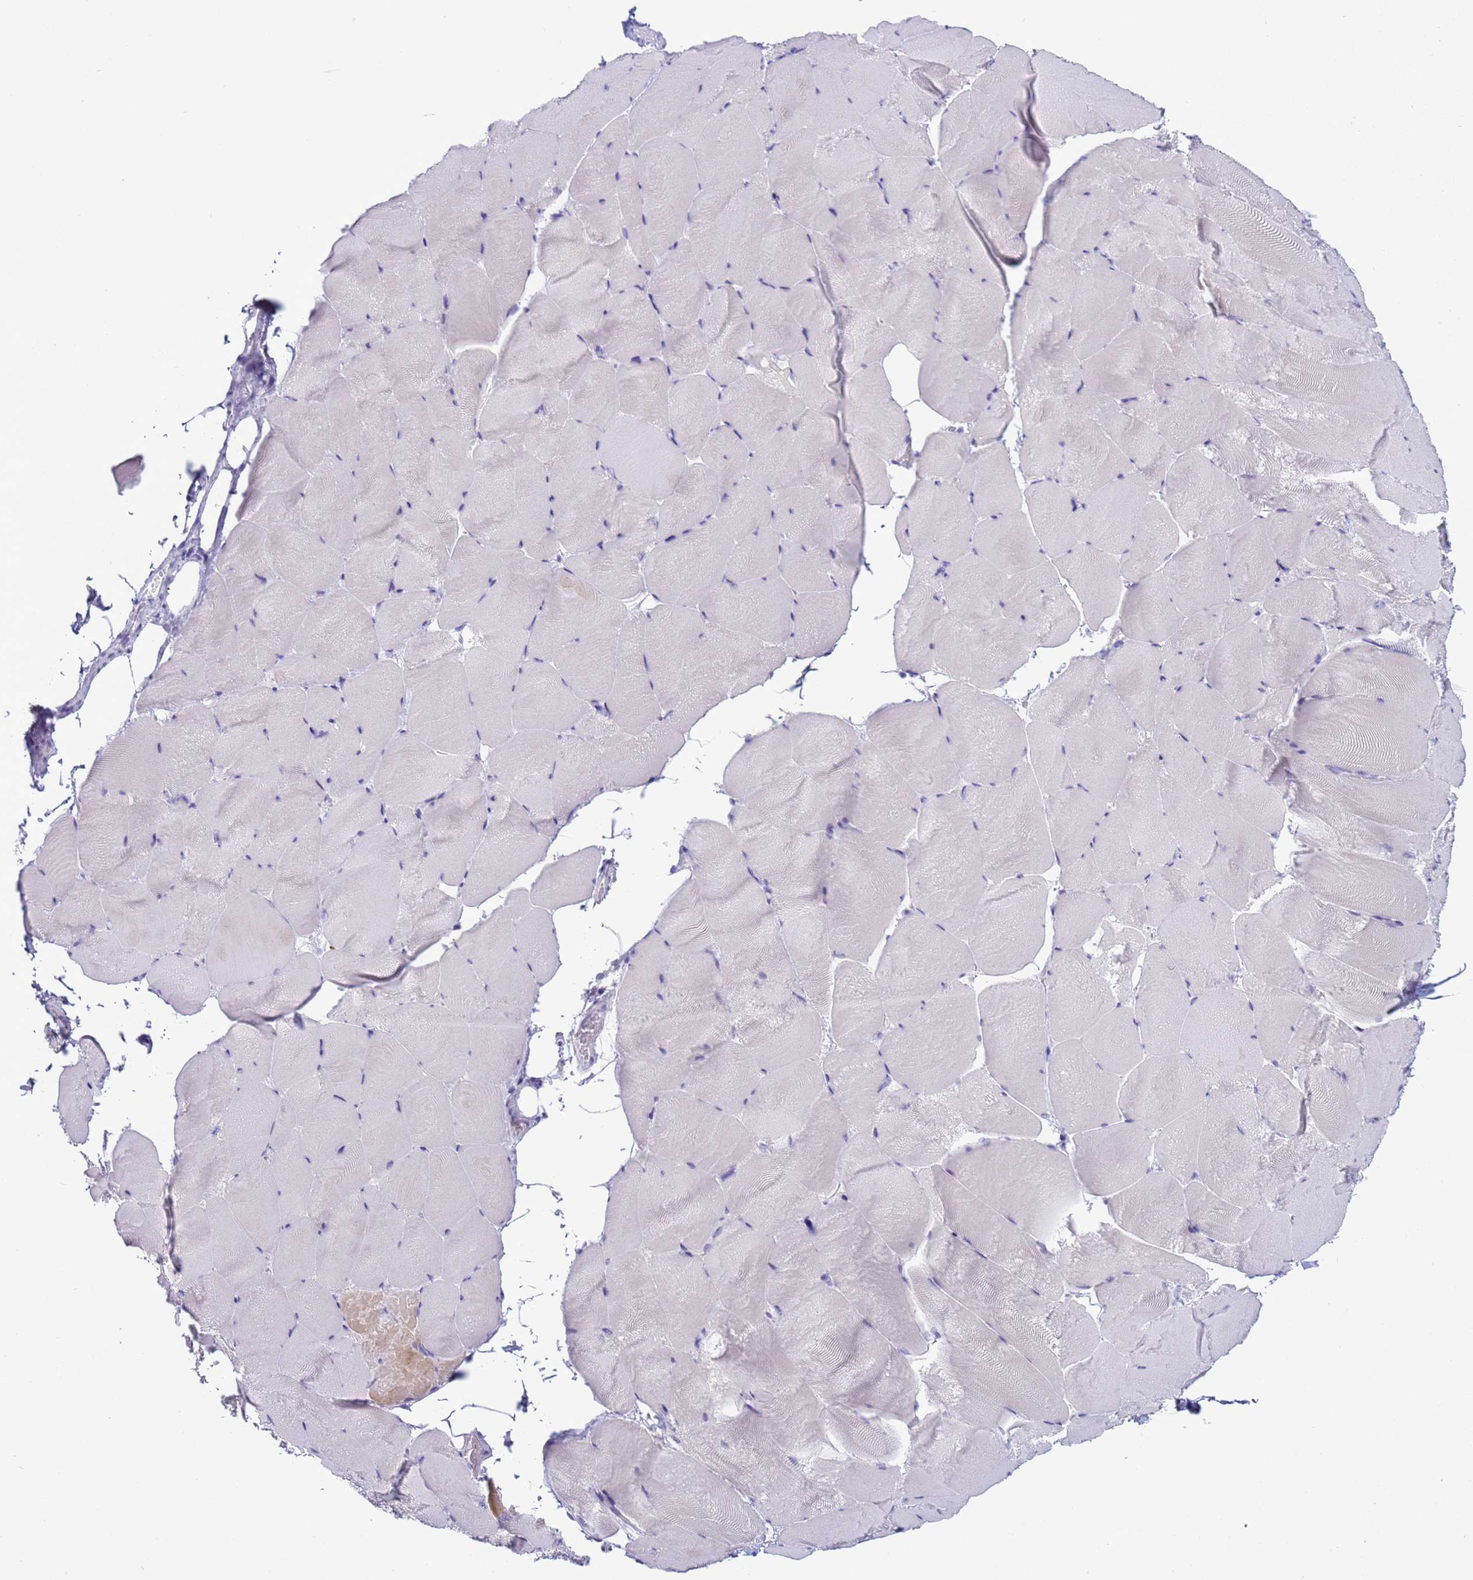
{"staining": {"intensity": "negative", "quantity": "none", "location": "none"}, "tissue": "skeletal muscle", "cell_type": "Myocytes", "image_type": "normal", "snomed": [{"axis": "morphology", "description": "Normal tissue, NOS"}, {"axis": "topography", "description": "Skeletal muscle"}], "caption": "Immunohistochemistry of unremarkable human skeletal muscle shows no staining in myocytes. (DAB (3,3'-diaminobenzidine) immunohistochemistry, high magnification).", "gene": "CST1", "patient": {"sex": "female", "age": 64}}